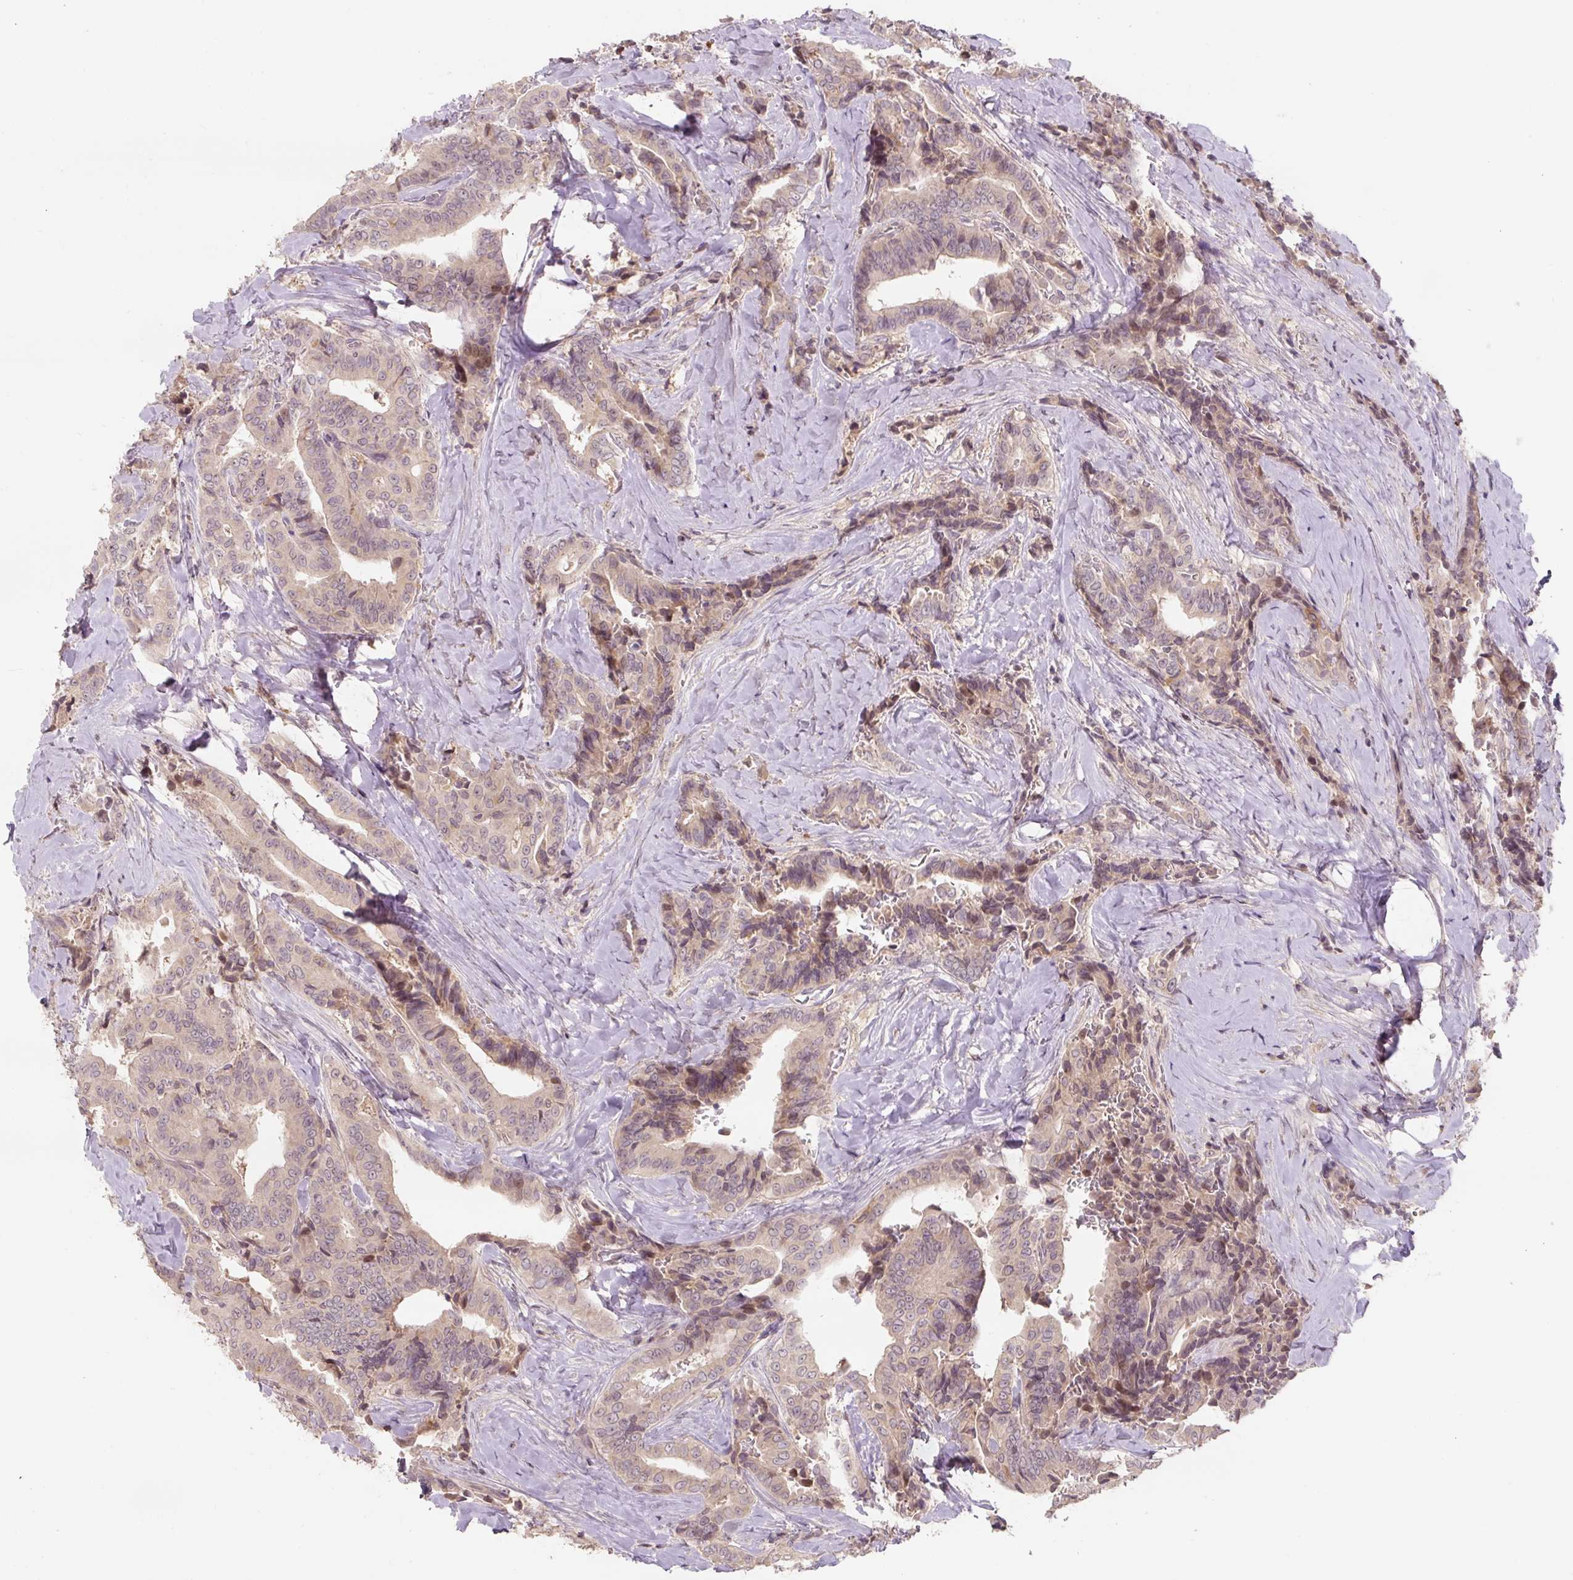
{"staining": {"intensity": "weak", "quantity": "<25%", "location": "cytoplasmic/membranous"}, "tissue": "thyroid cancer", "cell_type": "Tumor cells", "image_type": "cancer", "snomed": [{"axis": "morphology", "description": "Papillary adenocarcinoma, NOS"}, {"axis": "topography", "description": "Thyroid gland"}], "caption": "An immunohistochemistry (IHC) micrograph of thyroid cancer (papillary adenocarcinoma) is shown. There is no staining in tumor cells of thyroid cancer (papillary adenocarcinoma).", "gene": "C2orf73", "patient": {"sex": "male", "age": 61}}